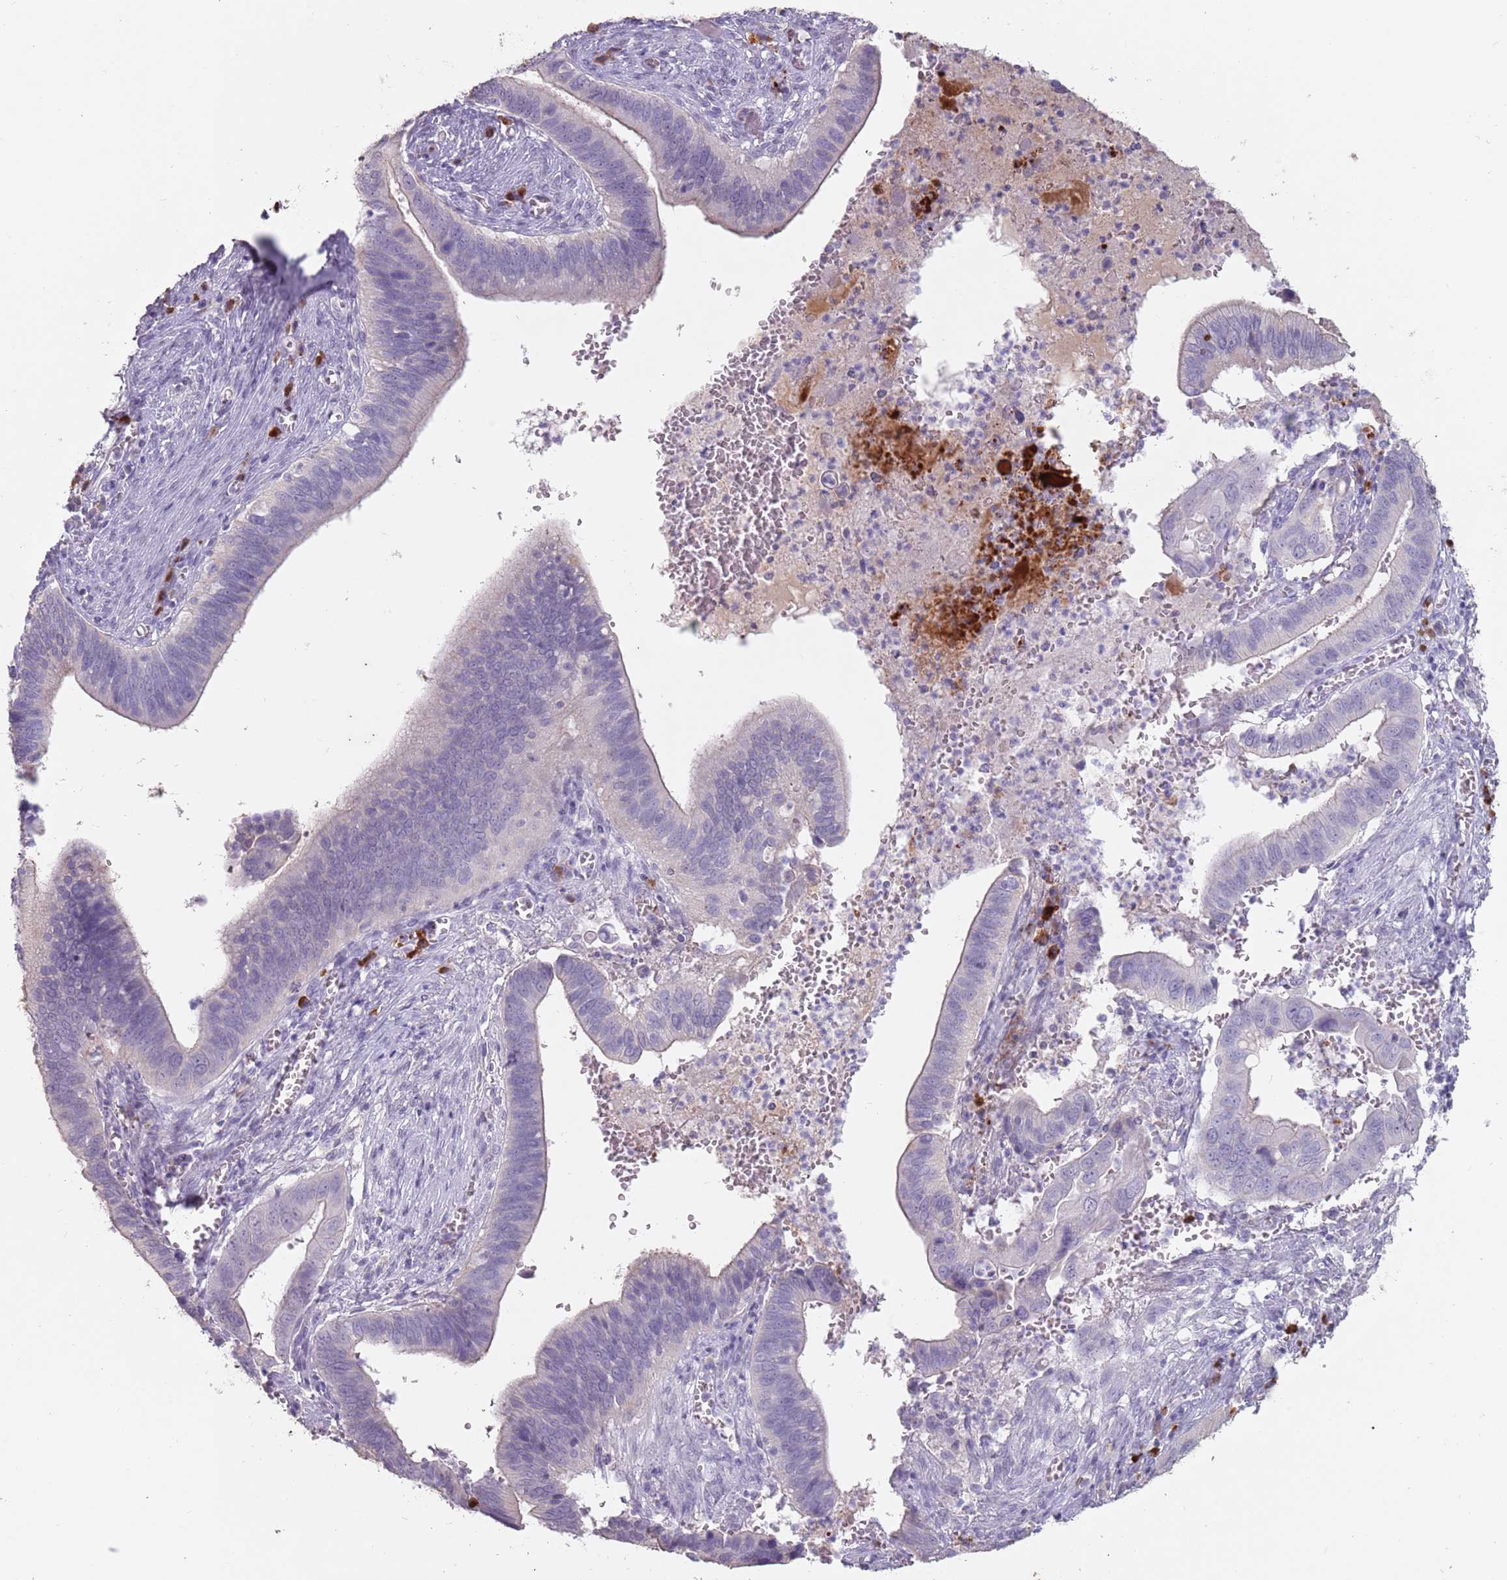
{"staining": {"intensity": "negative", "quantity": "none", "location": "none"}, "tissue": "cervical cancer", "cell_type": "Tumor cells", "image_type": "cancer", "snomed": [{"axis": "morphology", "description": "Adenocarcinoma, NOS"}, {"axis": "topography", "description": "Cervix"}], "caption": "Immunohistochemical staining of human cervical cancer (adenocarcinoma) exhibits no significant staining in tumor cells.", "gene": "STYK1", "patient": {"sex": "female", "age": 42}}